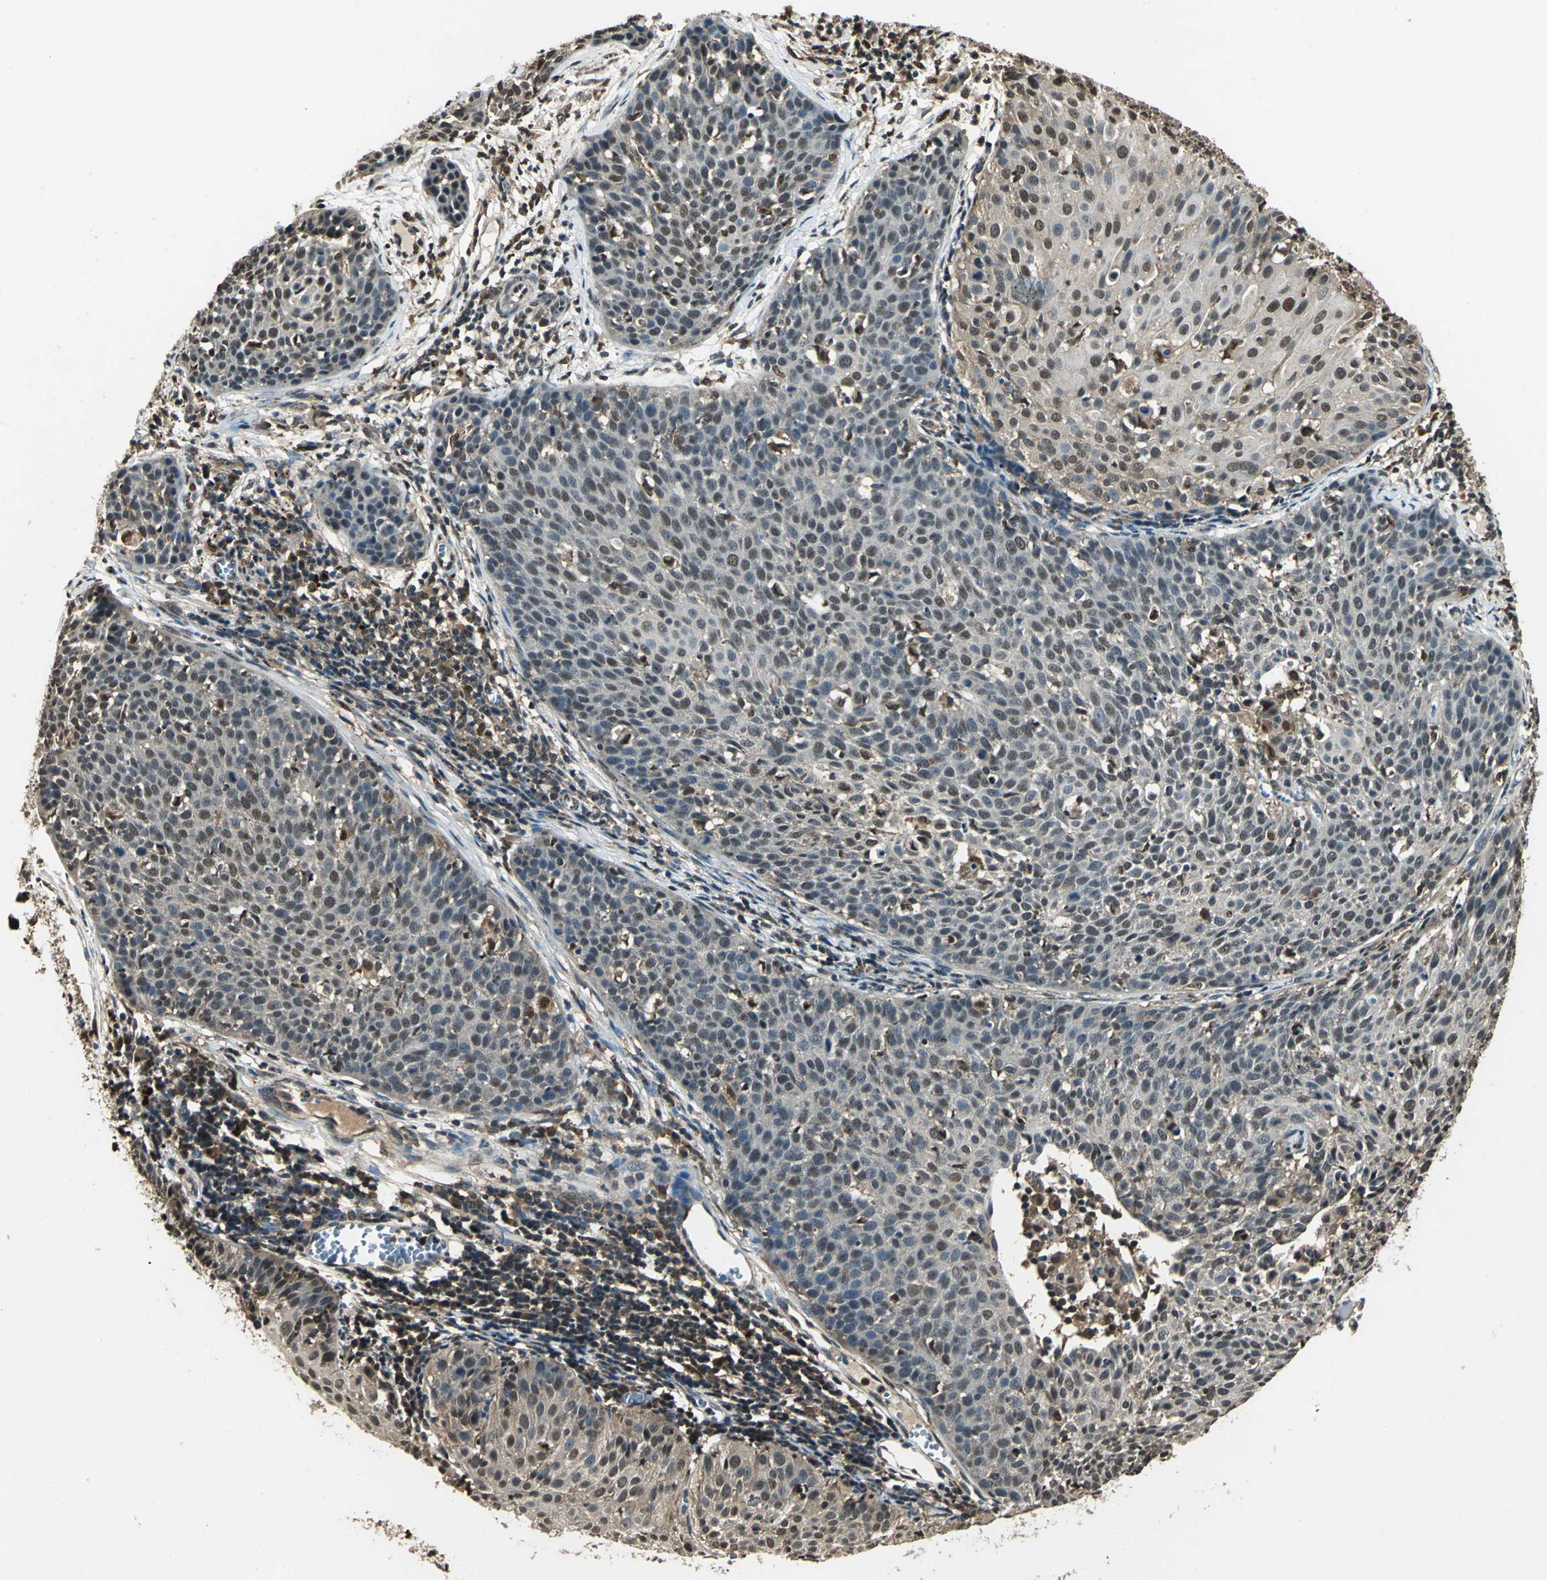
{"staining": {"intensity": "weak", "quantity": ">75%", "location": "cytoplasmic/membranous,nuclear"}, "tissue": "cervical cancer", "cell_type": "Tumor cells", "image_type": "cancer", "snomed": [{"axis": "morphology", "description": "Squamous cell carcinoma, NOS"}, {"axis": "topography", "description": "Cervix"}], "caption": "Cervical cancer (squamous cell carcinoma) stained with a brown dye reveals weak cytoplasmic/membranous and nuclear positive expression in approximately >75% of tumor cells.", "gene": "PPP1R13L", "patient": {"sex": "female", "age": 38}}